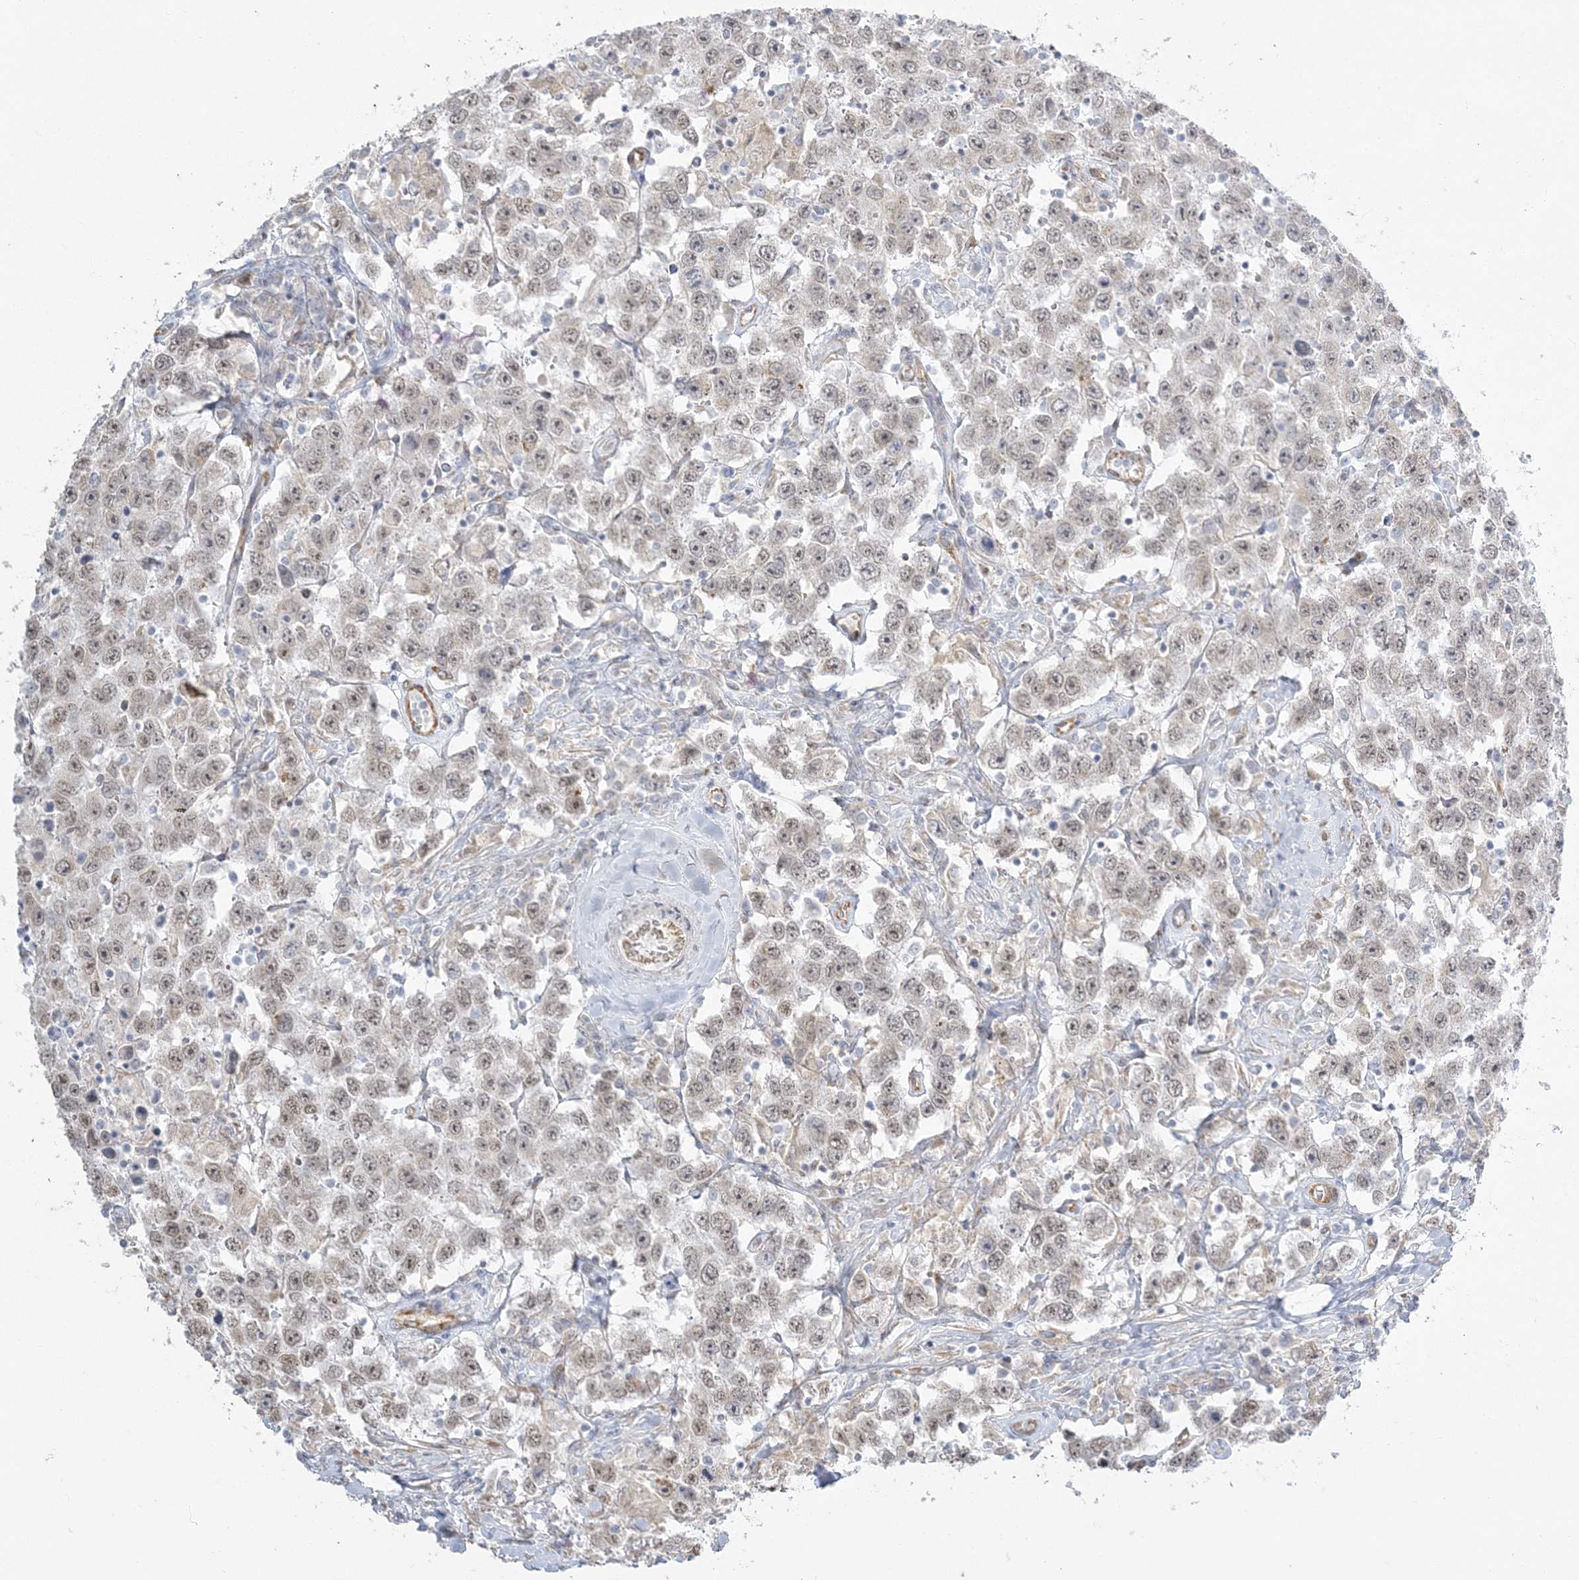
{"staining": {"intensity": "weak", "quantity": "25%-75%", "location": "nuclear"}, "tissue": "testis cancer", "cell_type": "Tumor cells", "image_type": "cancer", "snomed": [{"axis": "morphology", "description": "Seminoma, NOS"}, {"axis": "topography", "description": "Testis"}], "caption": "Brown immunohistochemical staining in human testis cancer reveals weak nuclear positivity in about 25%-75% of tumor cells.", "gene": "ZC3H6", "patient": {"sex": "male", "age": 41}}